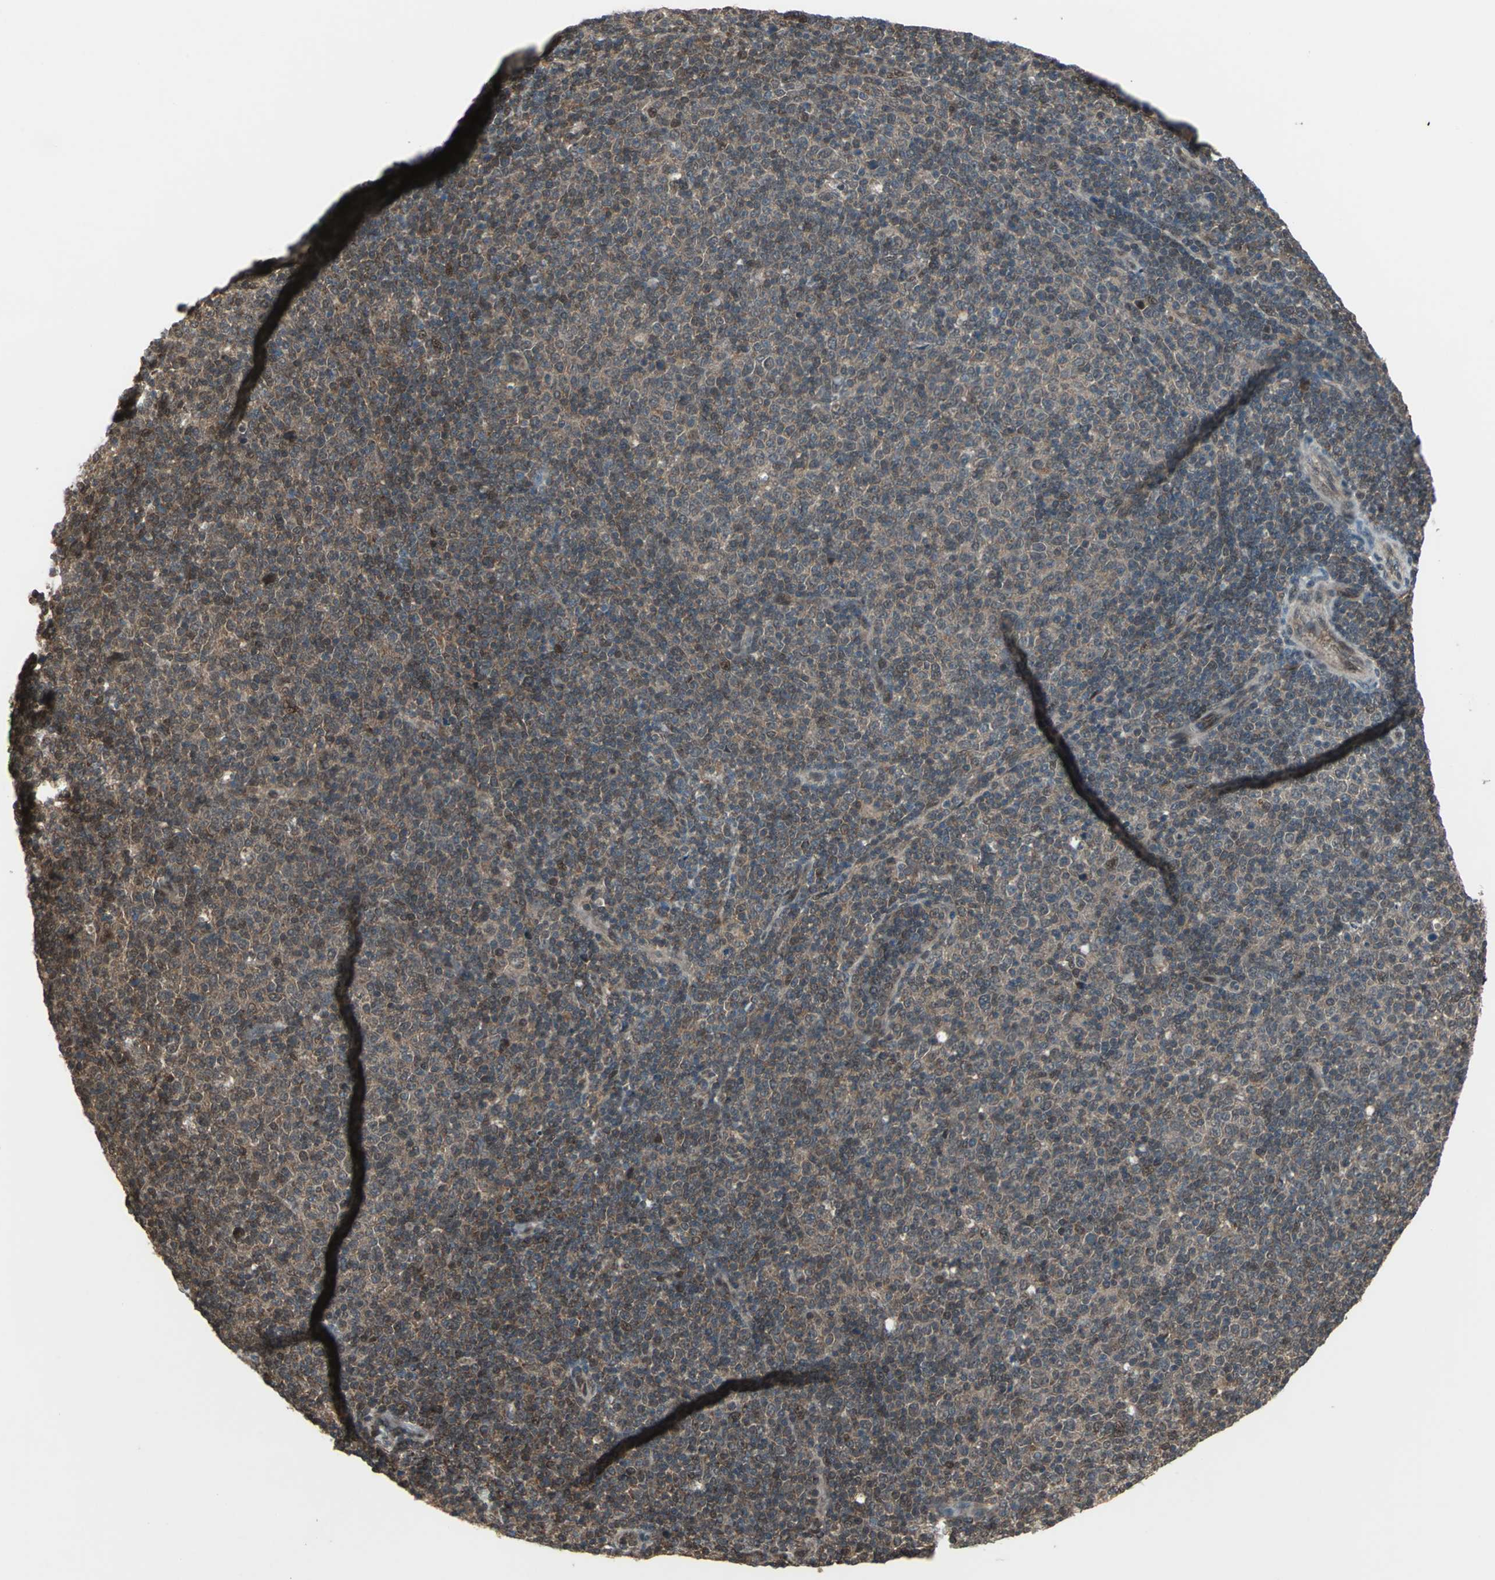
{"staining": {"intensity": "moderate", "quantity": ">75%", "location": "cytoplasmic/membranous,nuclear"}, "tissue": "lymphoma", "cell_type": "Tumor cells", "image_type": "cancer", "snomed": [{"axis": "morphology", "description": "Malignant lymphoma, non-Hodgkin's type, Low grade"}, {"axis": "topography", "description": "Lymph node"}], "caption": "Immunohistochemical staining of lymphoma demonstrates moderate cytoplasmic/membranous and nuclear protein expression in about >75% of tumor cells.", "gene": "COPS5", "patient": {"sex": "male", "age": 70}}